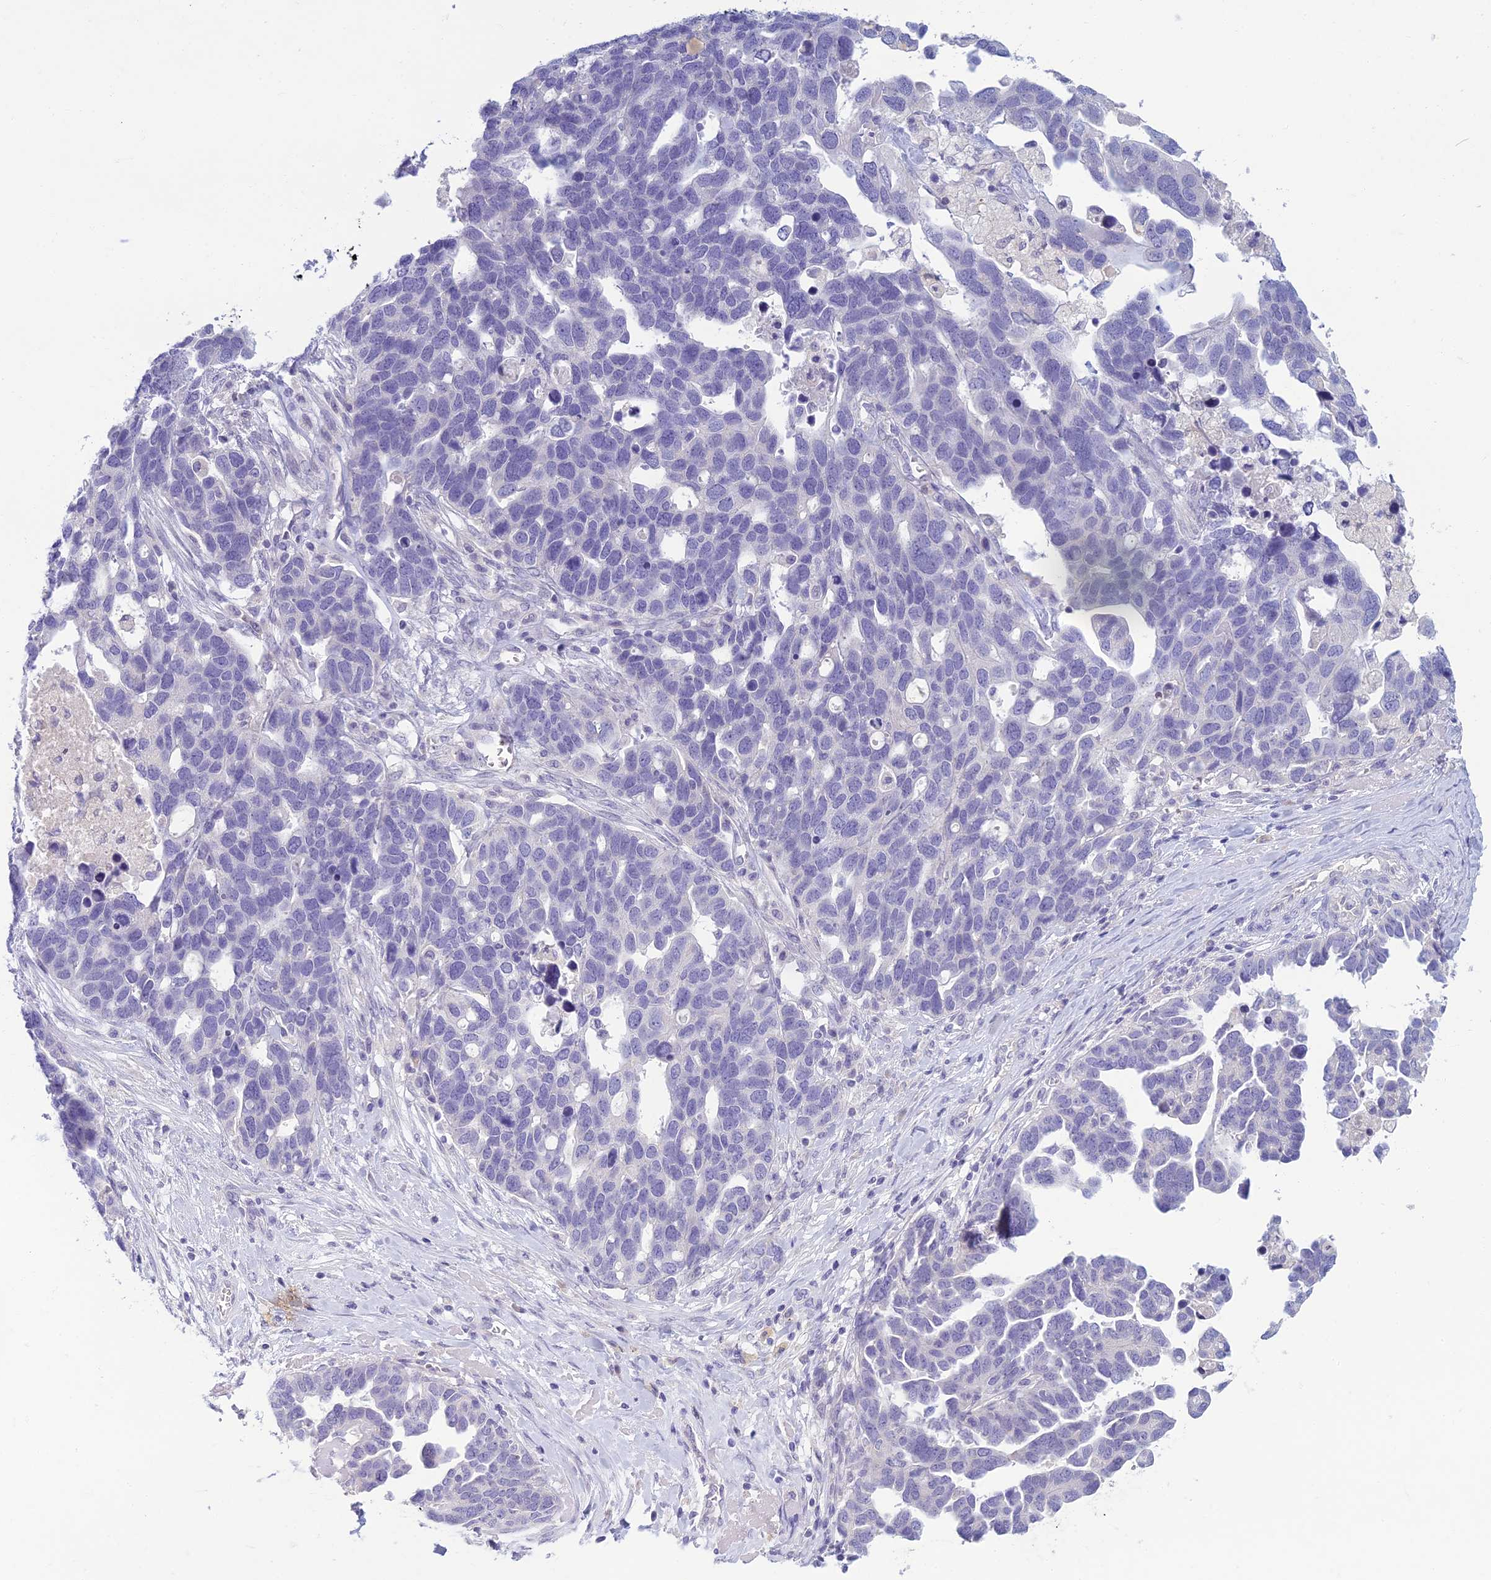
{"staining": {"intensity": "negative", "quantity": "none", "location": "none"}, "tissue": "ovarian cancer", "cell_type": "Tumor cells", "image_type": "cancer", "snomed": [{"axis": "morphology", "description": "Cystadenocarcinoma, serous, NOS"}, {"axis": "topography", "description": "Ovary"}], "caption": "IHC of ovarian serous cystadenocarcinoma reveals no staining in tumor cells. The staining is performed using DAB (3,3'-diaminobenzidine) brown chromogen with nuclei counter-stained in using hematoxylin.", "gene": "SLC25A41", "patient": {"sex": "female", "age": 54}}